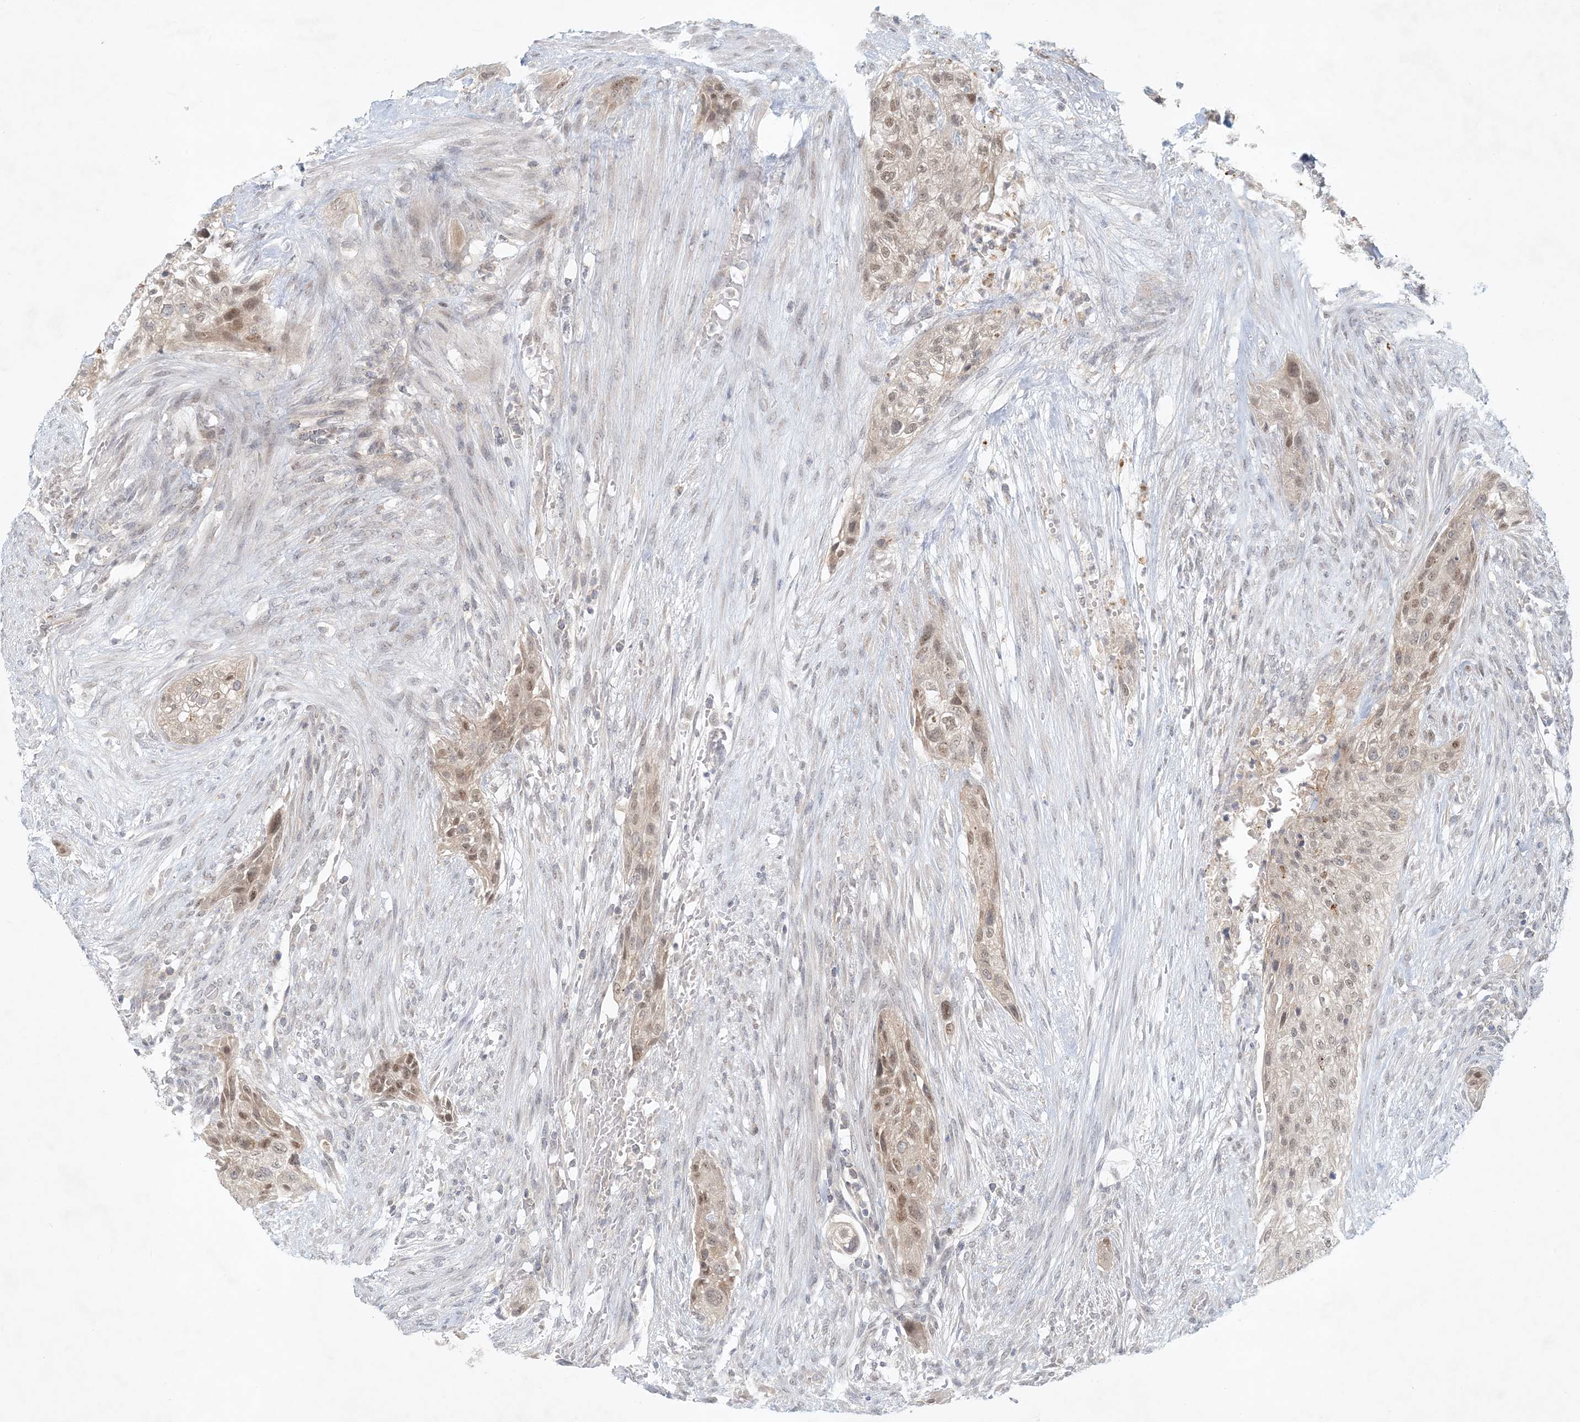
{"staining": {"intensity": "weak", "quantity": ">75%", "location": "cytoplasmic/membranous,nuclear"}, "tissue": "urothelial cancer", "cell_type": "Tumor cells", "image_type": "cancer", "snomed": [{"axis": "morphology", "description": "Urothelial carcinoma, High grade"}, {"axis": "topography", "description": "Urinary bladder"}], "caption": "Approximately >75% of tumor cells in human high-grade urothelial carcinoma show weak cytoplasmic/membranous and nuclear protein positivity as visualized by brown immunohistochemical staining.", "gene": "OBI1", "patient": {"sex": "male", "age": 35}}